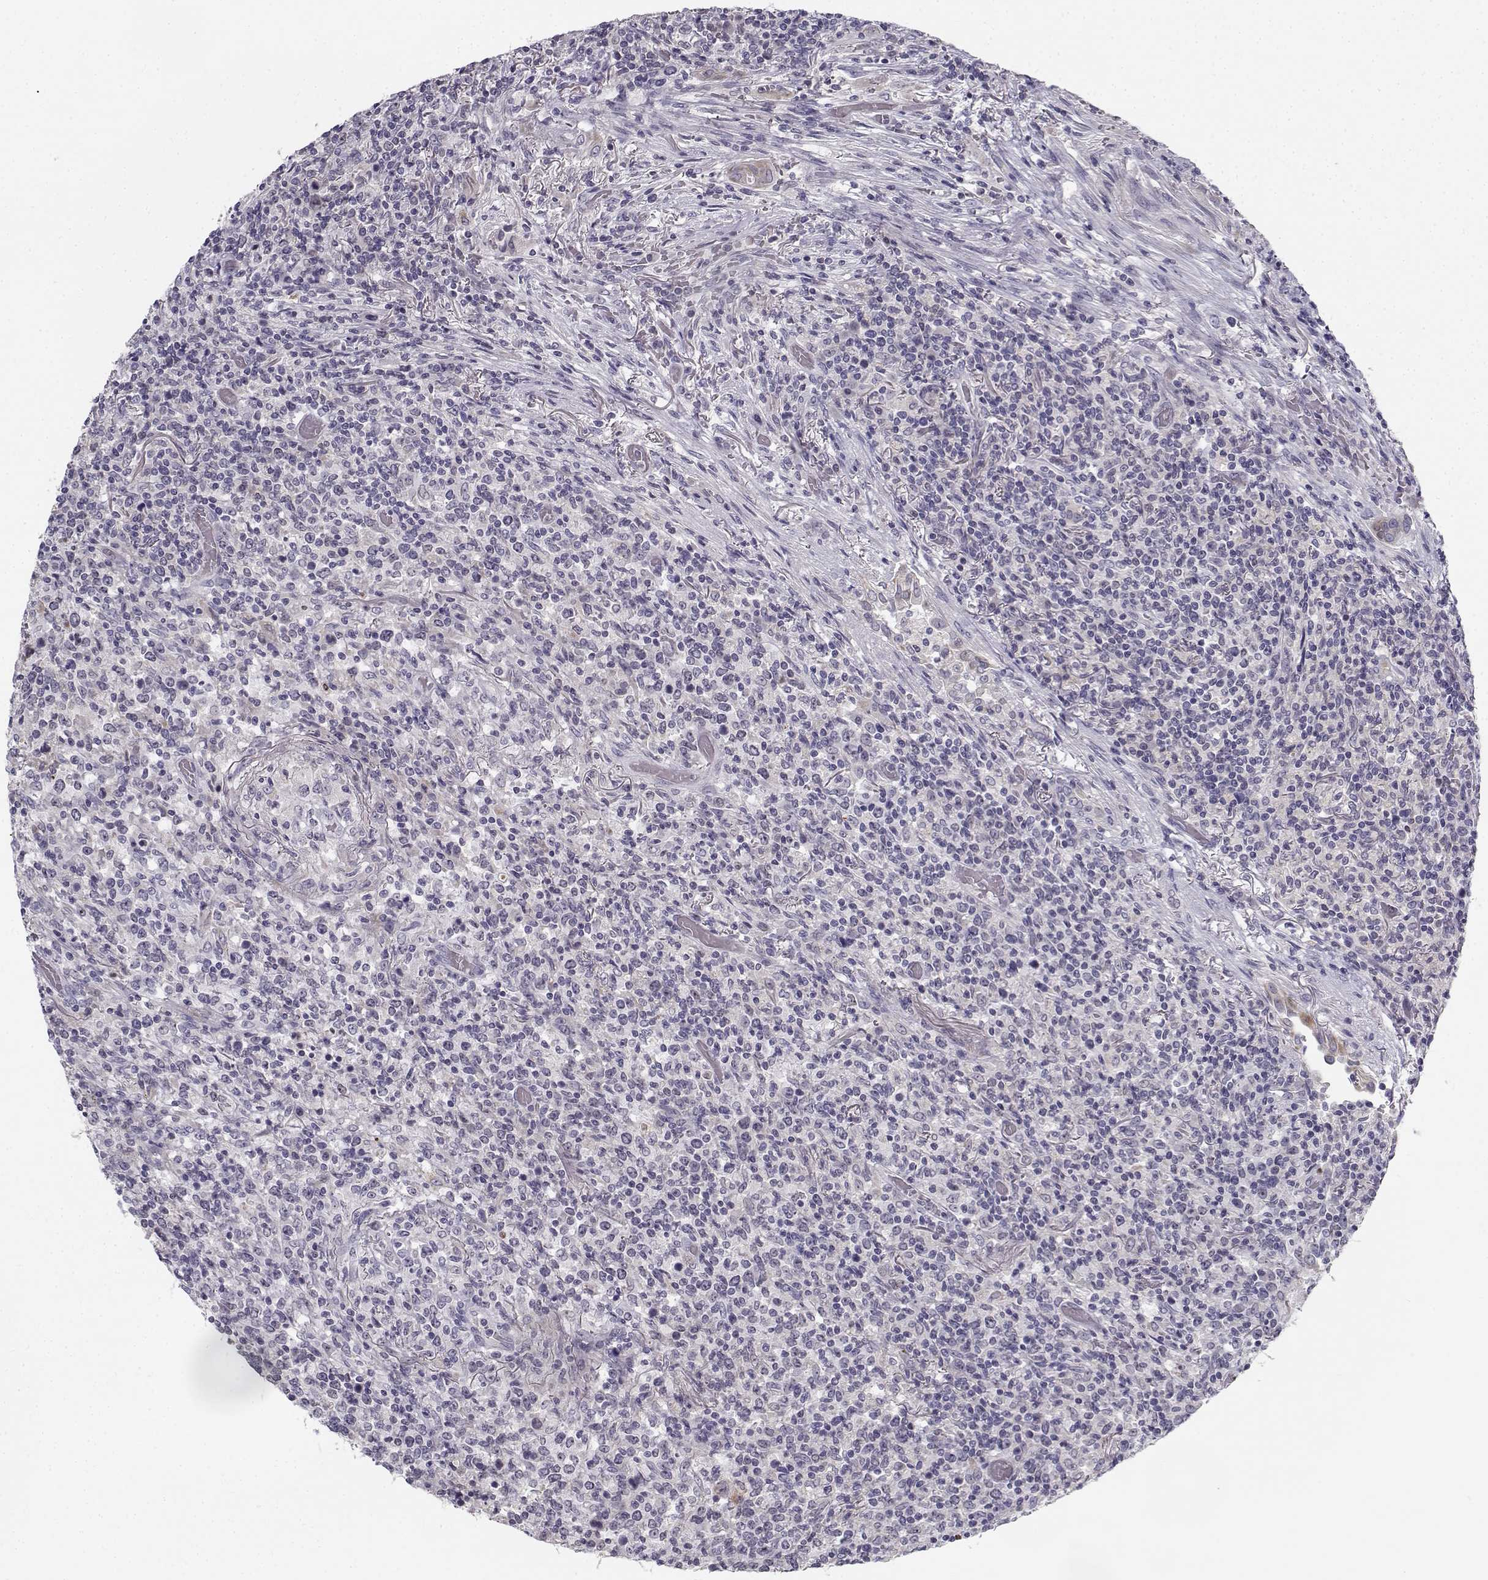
{"staining": {"intensity": "negative", "quantity": "none", "location": "none"}, "tissue": "lymphoma", "cell_type": "Tumor cells", "image_type": "cancer", "snomed": [{"axis": "morphology", "description": "Malignant lymphoma, non-Hodgkin's type, High grade"}, {"axis": "topography", "description": "Lung"}], "caption": "IHC of lymphoma shows no expression in tumor cells. (Brightfield microscopy of DAB (3,3'-diaminobenzidine) immunohistochemistry (IHC) at high magnification).", "gene": "DDX25", "patient": {"sex": "male", "age": 79}}